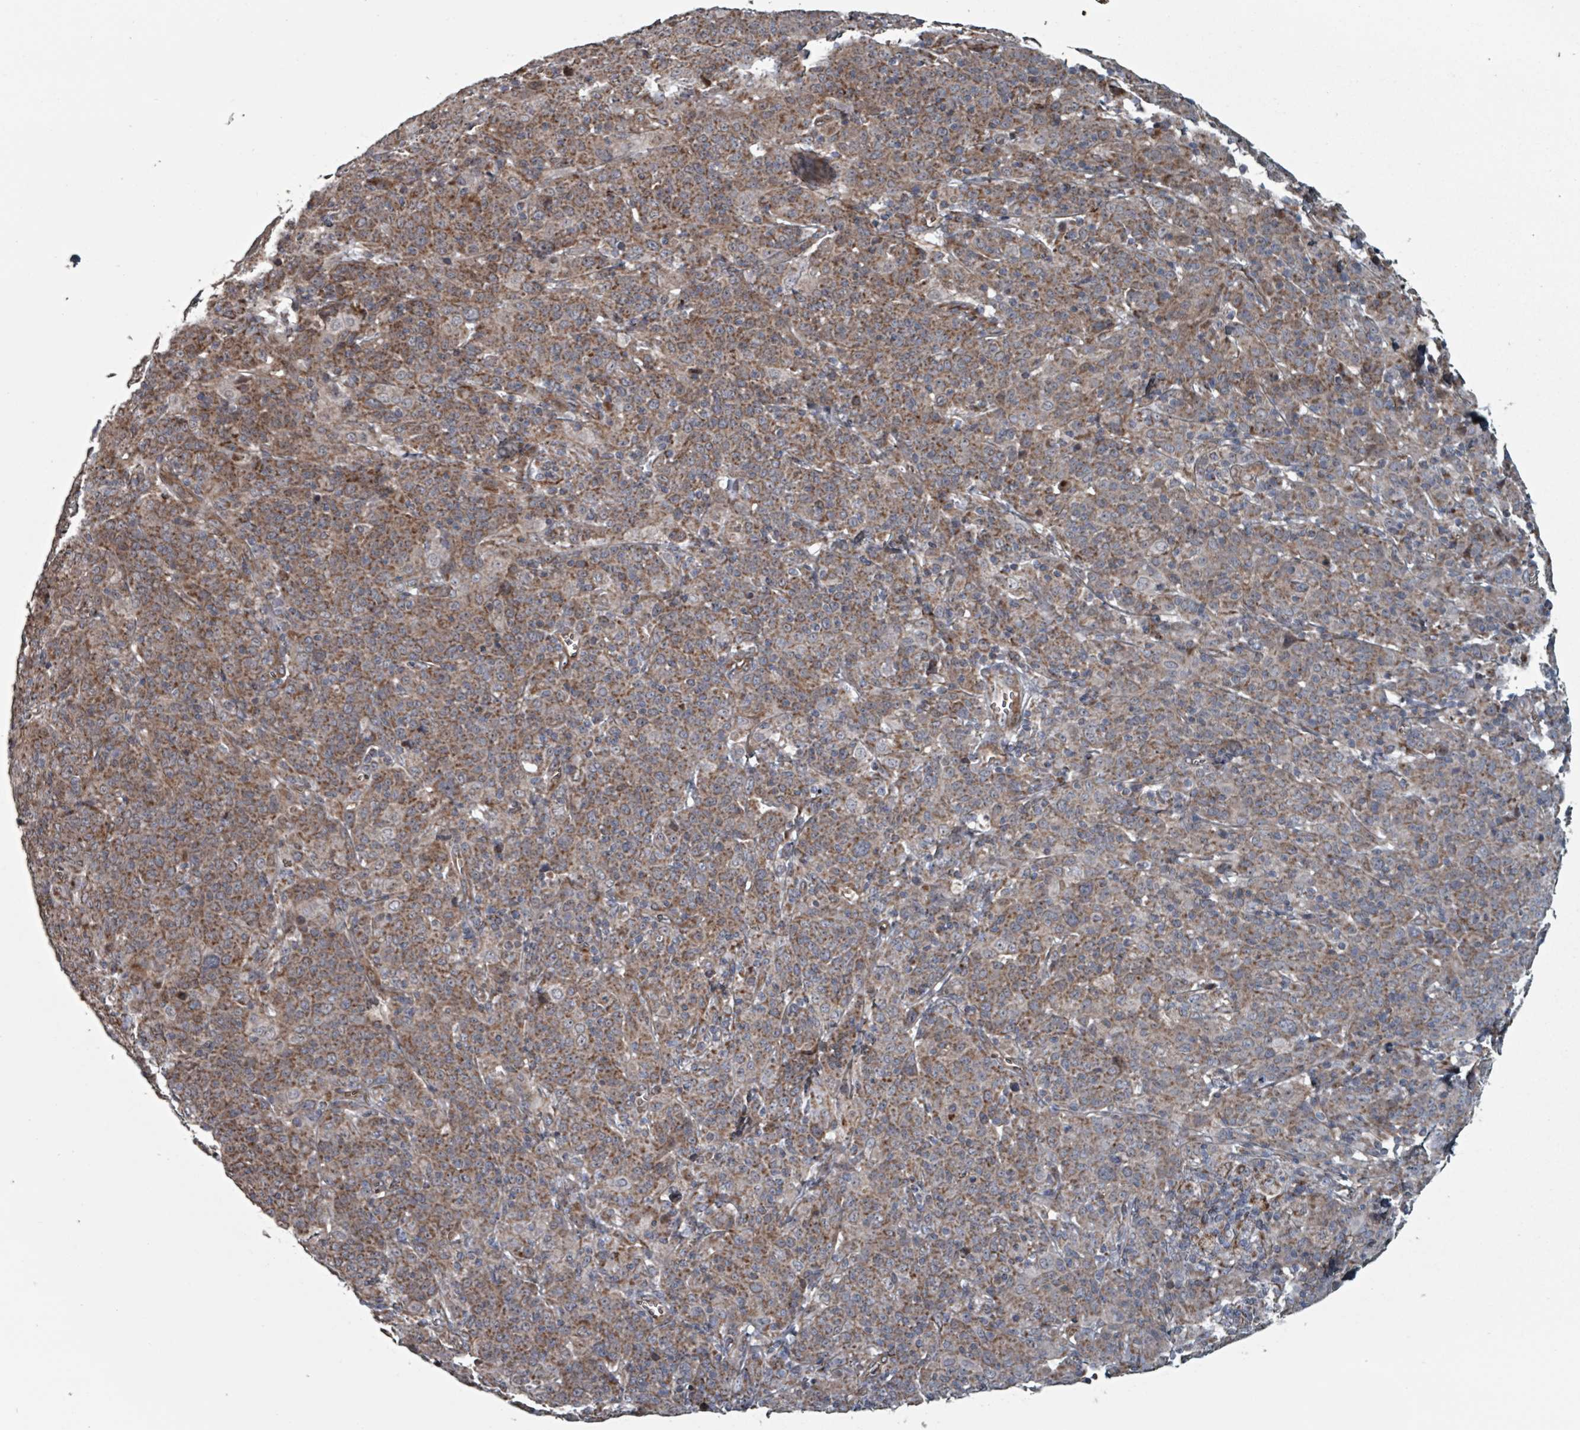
{"staining": {"intensity": "moderate", "quantity": ">75%", "location": "cytoplasmic/membranous"}, "tissue": "cervical cancer", "cell_type": "Tumor cells", "image_type": "cancer", "snomed": [{"axis": "morphology", "description": "Squamous cell carcinoma, NOS"}, {"axis": "topography", "description": "Cervix"}], "caption": "Immunohistochemistry (IHC) micrograph of neoplastic tissue: cervical cancer stained using immunohistochemistry (IHC) shows medium levels of moderate protein expression localized specifically in the cytoplasmic/membranous of tumor cells, appearing as a cytoplasmic/membranous brown color.", "gene": "MRPL4", "patient": {"sex": "female", "age": 67}}